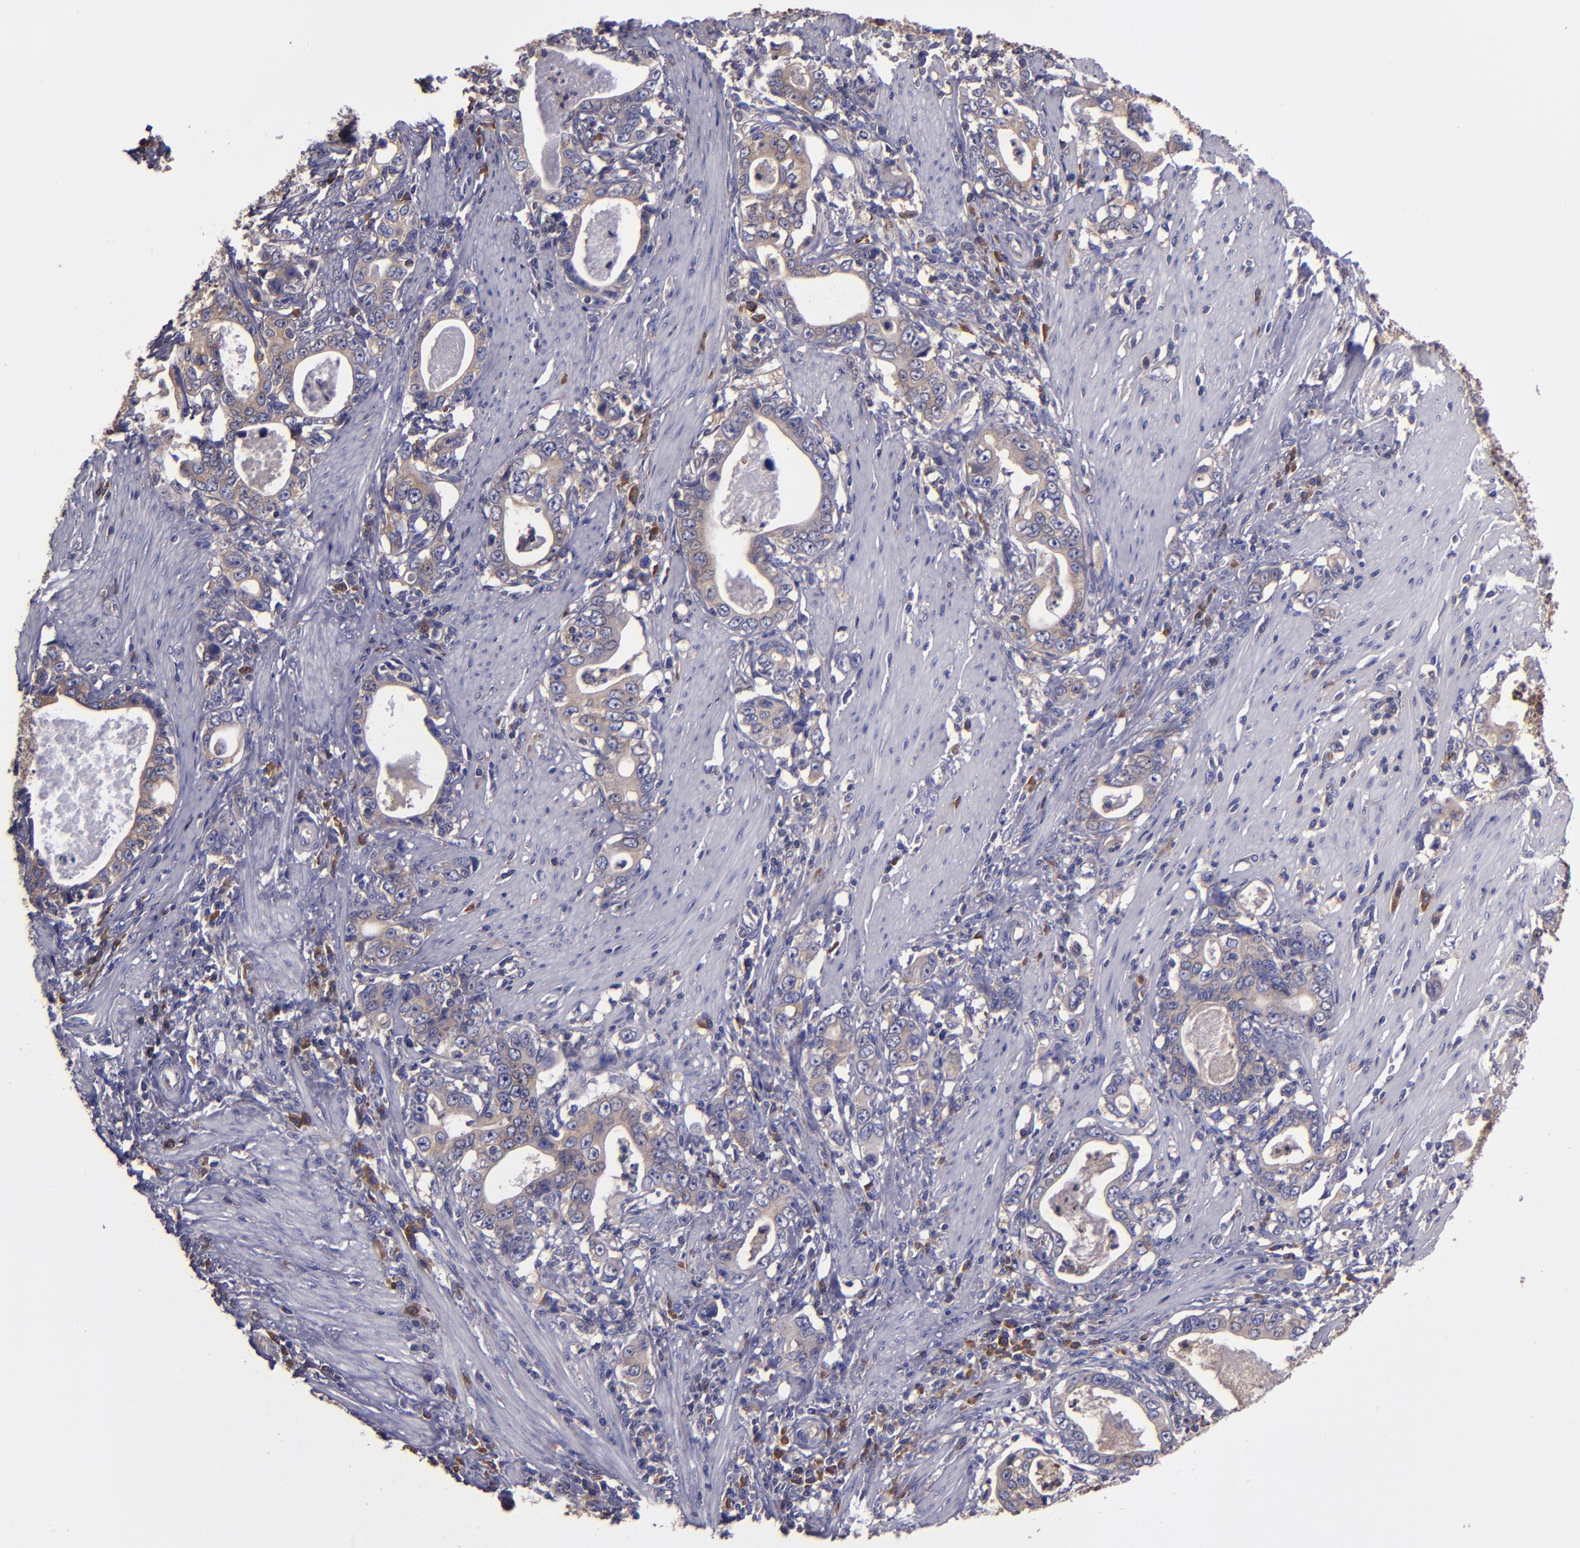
{"staining": {"intensity": "weak", "quantity": "25%-75%", "location": "cytoplasmic/membranous"}, "tissue": "stomach cancer", "cell_type": "Tumor cells", "image_type": "cancer", "snomed": [{"axis": "morphology", "description": "Adenocarcinoma, NOS"}, {"axis": "topography", "description": "Stomach, lower"}], "caption": "Stomach cancer tissue exhibits weak cytoplasmic/membranous positivity in approximately 25%-75% of tumor cells, visualized by immunohistochemistry.", "gene": "CARS1", "patient": {"sex": "female", "age": 72}}